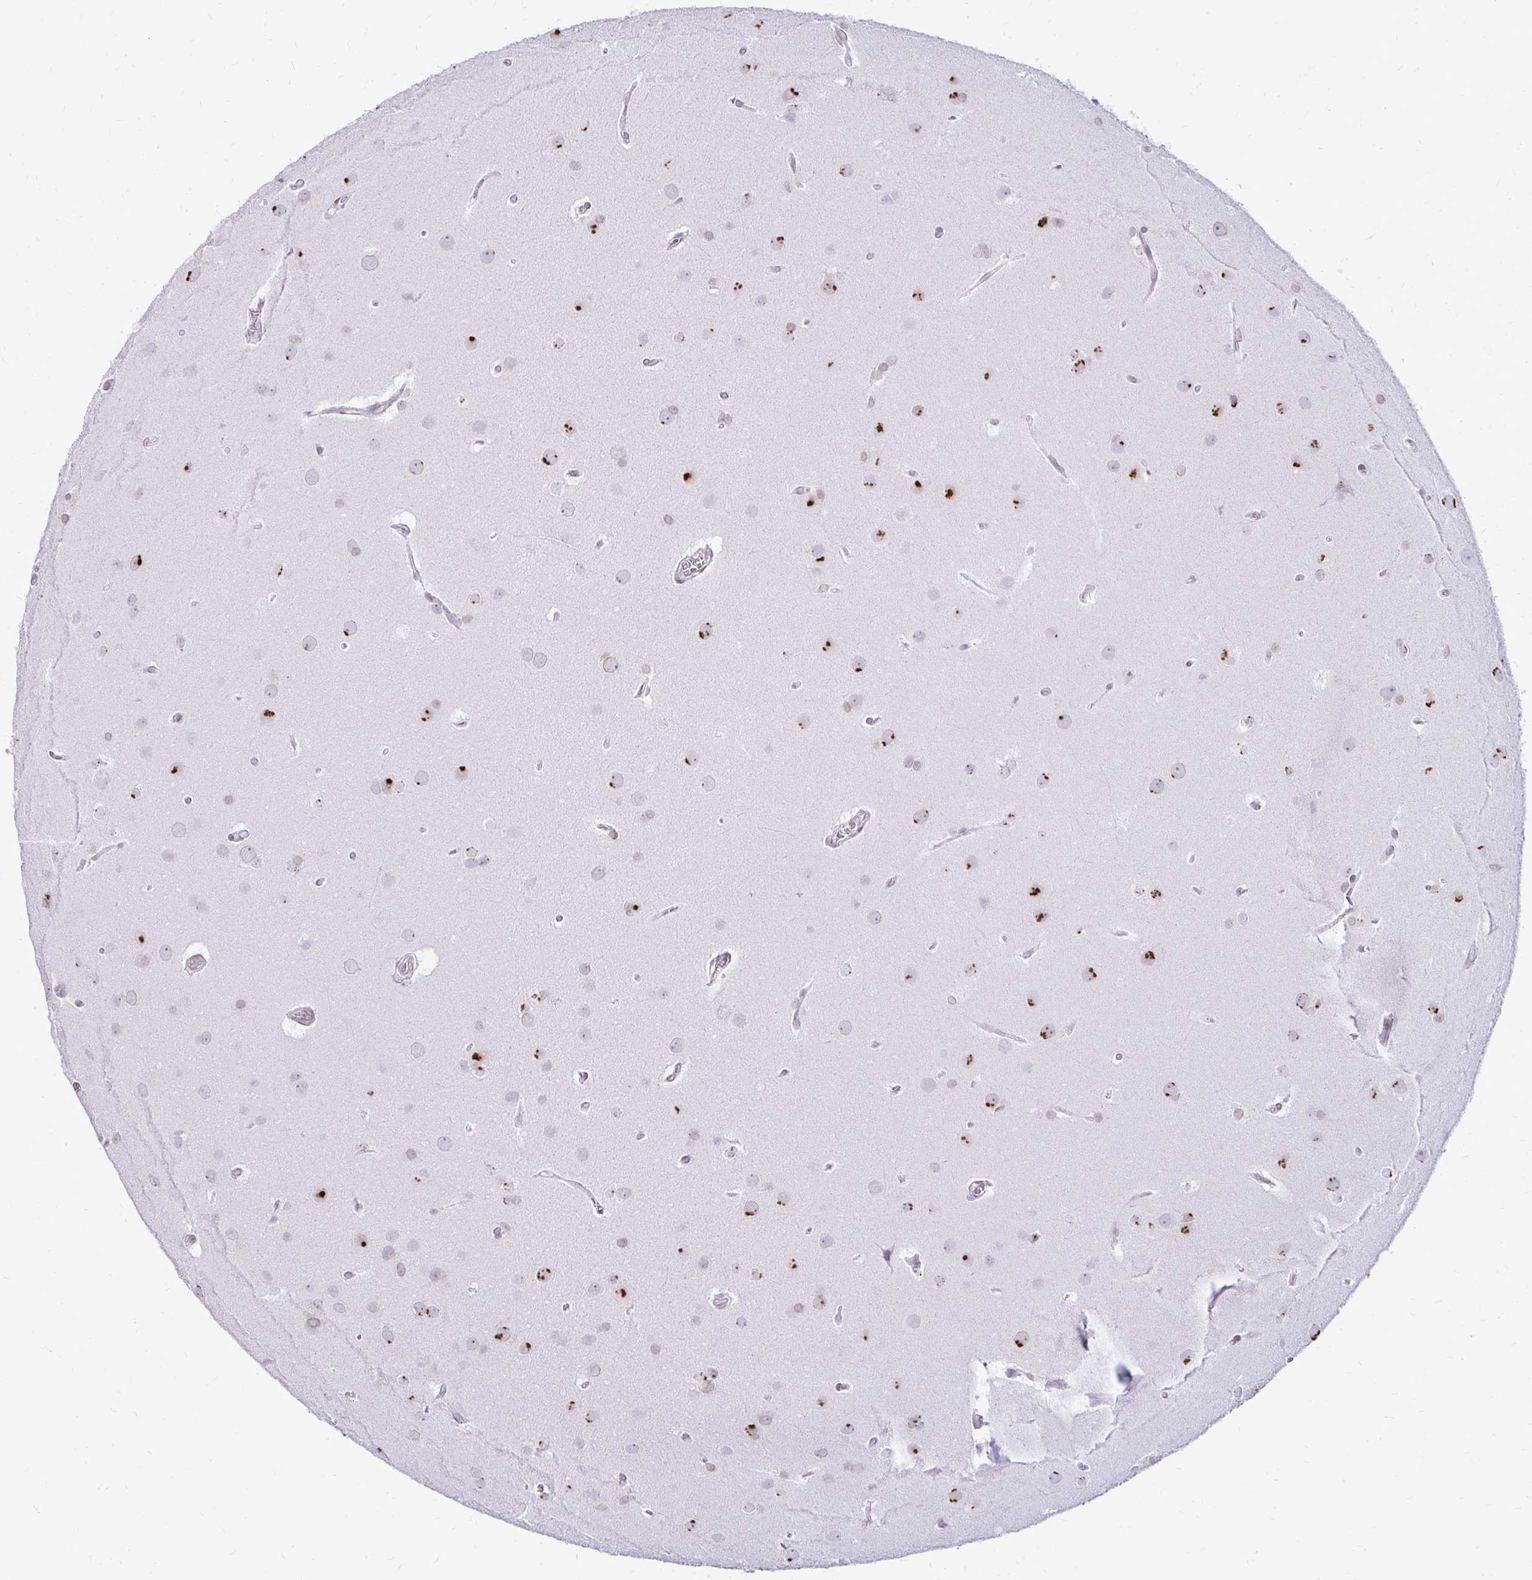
{"staining": {"intensity": "negative", "quantity": "none", "location": "none"}, "tissue": "glioma", "cell_type": "Tumor cells", "image_type": "cancer", "snomed": [{"axis": "morphology", "description": "Glioma, malignant, Low grade"}, {"axis": "topography", "description": "Brain"}], "caption": "The histopathology image demonstrates no staining of tumor cells in malignant glioma (low-grade).", "gene": "BANF1", "patient": {"sex": "female", "age": 32}}